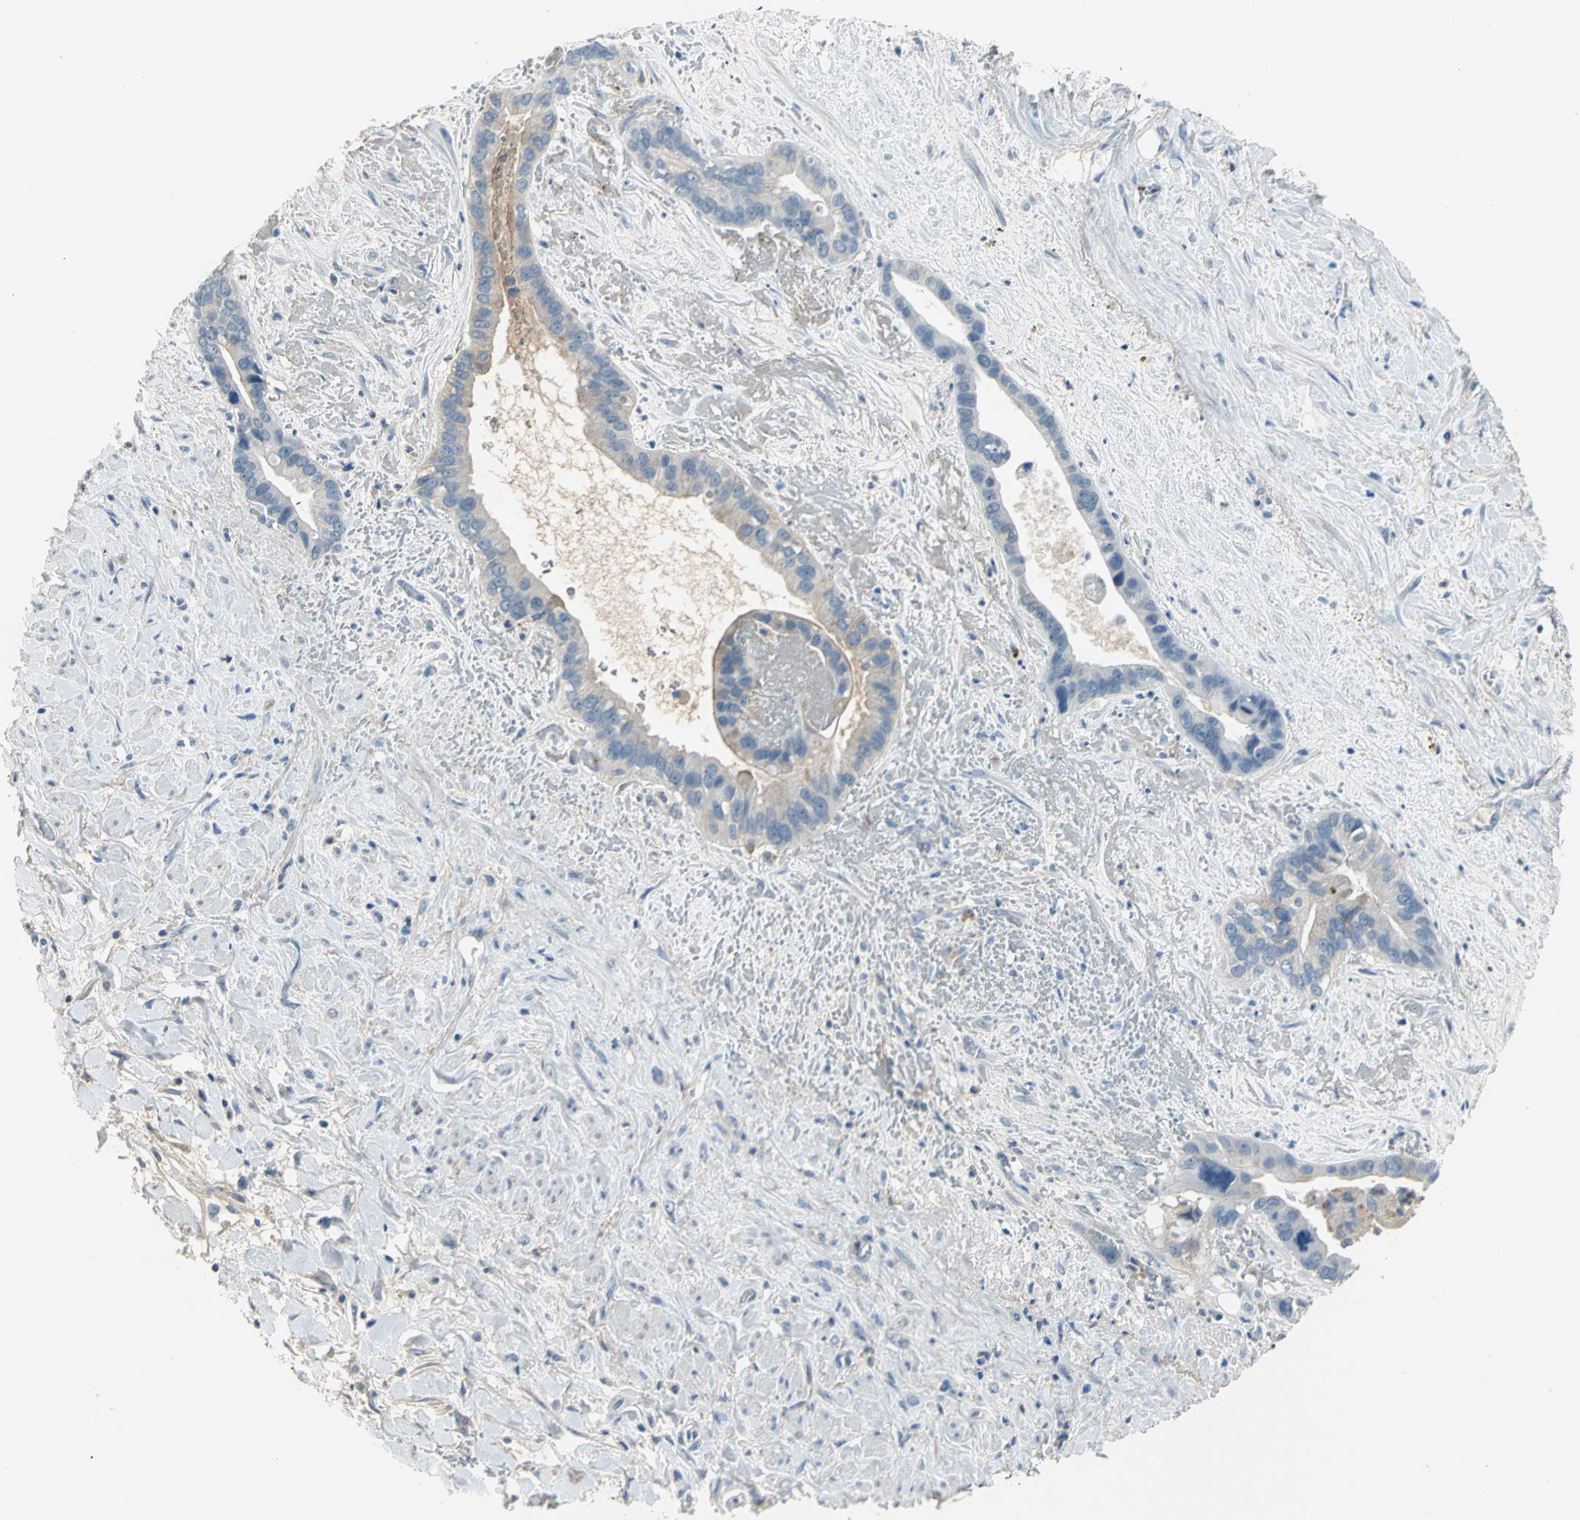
{"staining": {"intensity": "moderate", "quantity": "<25%", "location": "cytoplasmic/membranous"}, "tissue": "liver cancer", "cell_type": "Tumor cells", "image_type": "cancer", "snomed": [{"axis": "morphology", "description": "Cholangiocarcinoma"}, {"axis": "topography", "description": "Liver"}], "caption": "Protein expression analysis of human liver cancer (cholangiocarcinoma) reveals moderate cytoplasmic/membranous positivity in approximately <25% of tumor cells.", "gene": "ZIC1", "patient": {"sex": "female", "age": 65}}